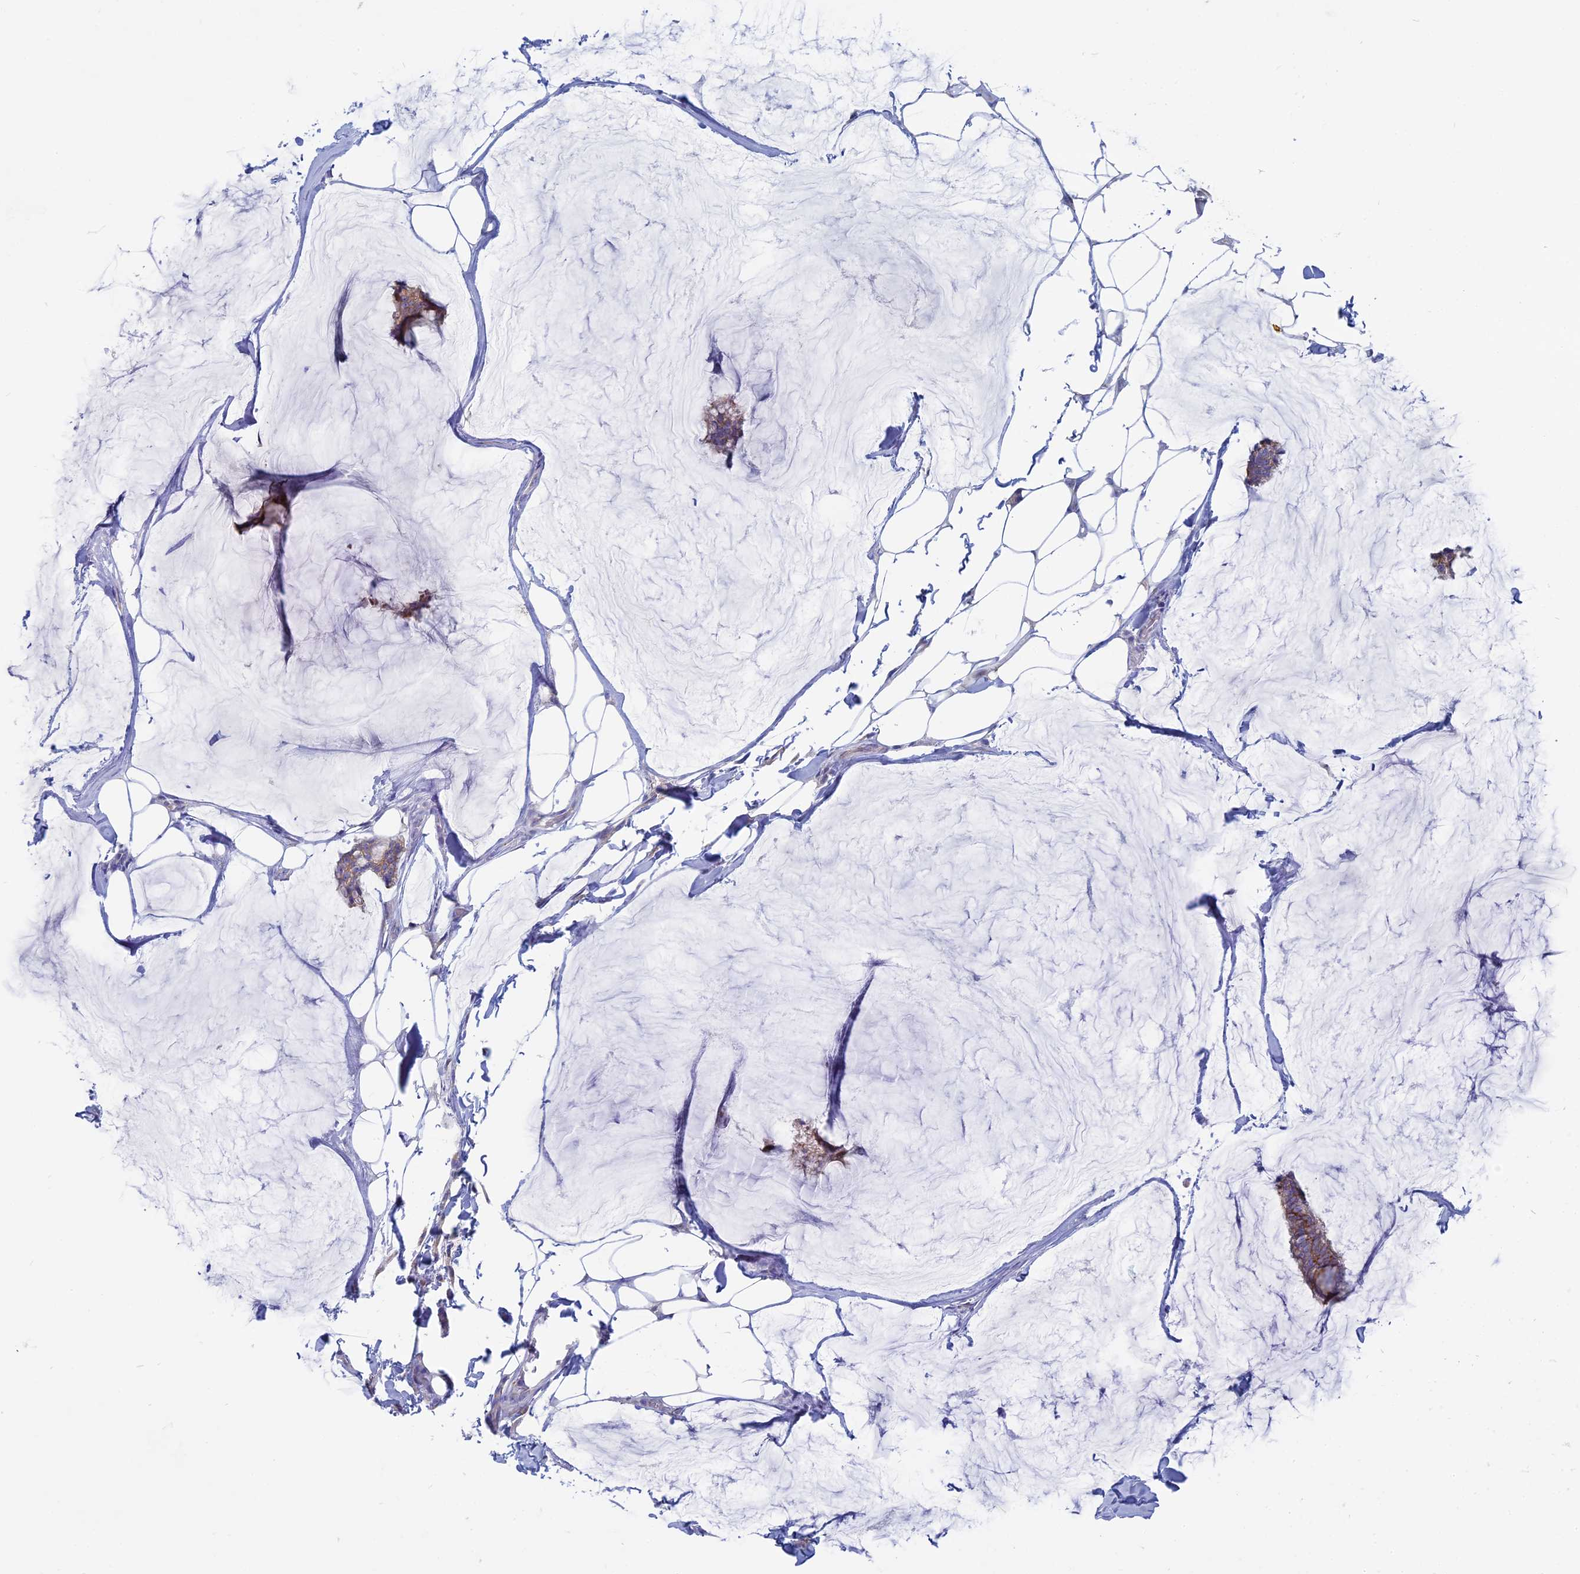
{"staining": {"intensity": "moderate", "quantity": ">75%", "location": "cytoplasmic/membranous"}, "tissue": "breast cancer", "cell_type": "Tumor cells", "image_type": "cancer", "snomed": [{"axis": "morphology", "description": "Duct carcinoma"}, {"axis": "topography", "description": "Breast"}], "caption": "Immunohistochemistry of human breast cancer (infiltrating ductal carcinoma) exhibits medium levels of moderate cytoplasmic/membranous positivity in about >75% of tumor cells. The staining was performed using DAB (3,3'-diaminobenzidine) to visualize the protein expression in brown, while the nuclei were stained in blue with hematoxylin (Magnification: 20x).", "gene": "TBC1D30", "patient": {"sex": "female", "age": 93}}